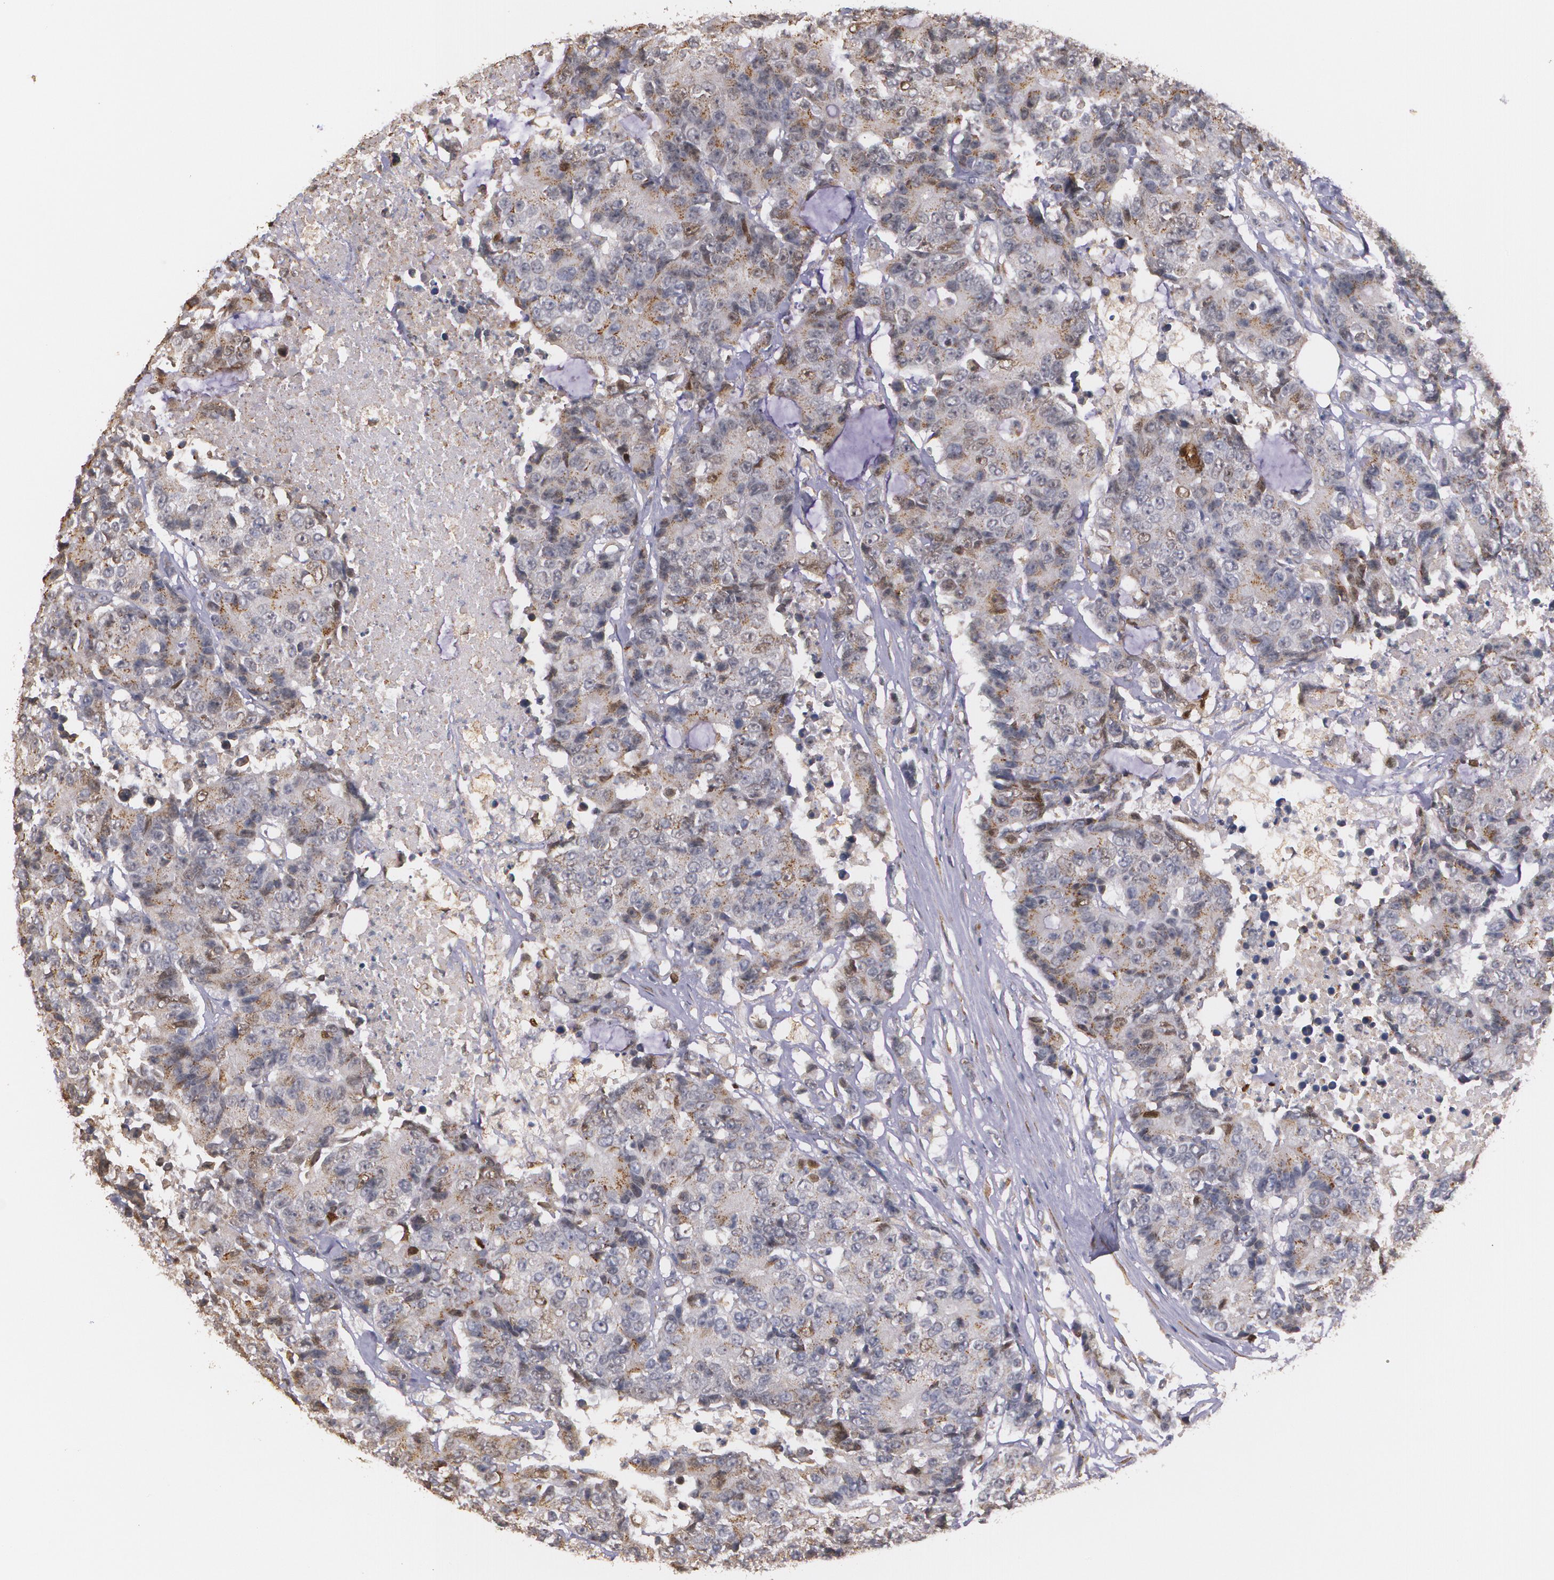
{"staining": {"intensity": "moderate", "quantity": ">75%", "location": "cytoplasmic/membranous"}, "tissue": "colorectal cancer", "cell_type": "Tumor cells", "image_type": "cancer", "snomed": [{"axis": "morphology", "description": "Adenocarcinoma, NOS"}, {"axis": "topography", "description": "Colon"}], "caption": "Immunohistochemistry (DAB) staining of human colorectal cancer (adenocarcinoma) displays moderate cytoplasmic/membranous protein positivity in about >75% of tumor cells. (IHC, brightfield microscopy, high magnification).", "gene": "ATF3", "patient": {"sex": "female", "age": 86}}